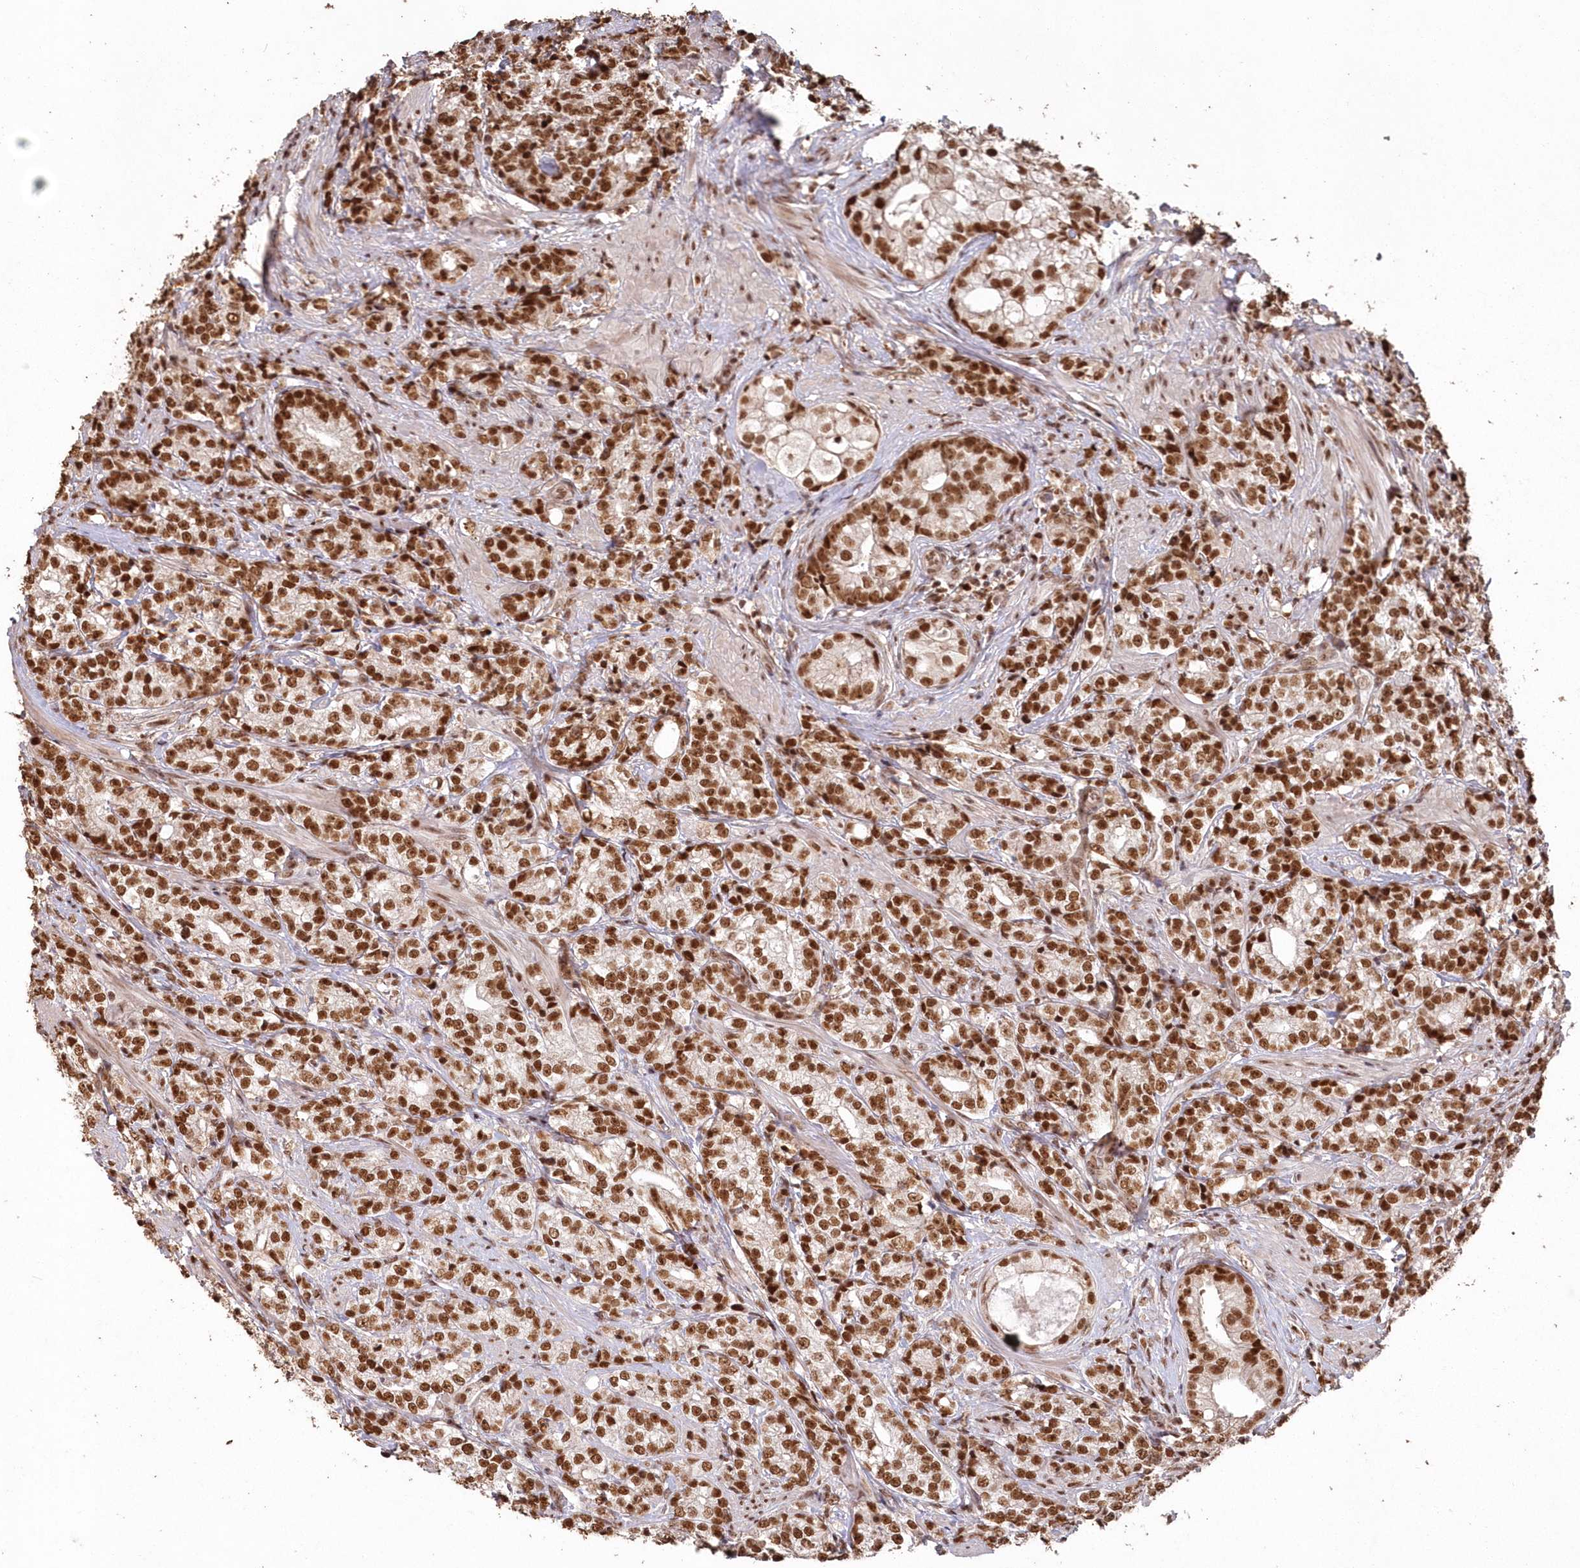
{"staining": {"intensity": "strong", "quantity": ">75%", "location": "nuclear"}, "tissue": "prostate cancer", "cell_type": "Tumor cells", "image_type": "cancer", "snomed": [{"axis": "morphology", "description": "Adenocarcinoma, High grade"}, {"axis": "topography", "description": "Prostate"}], "caption": "Immunohistochemical staining of human prostate cancer (adenocarcinoma (high-grade)) exhibits high levels of strong nuclear protein staining in approximately >75% of tumor cells.", "gene": "PDS5A", "patient": {"sex": "male", "age": 69}}